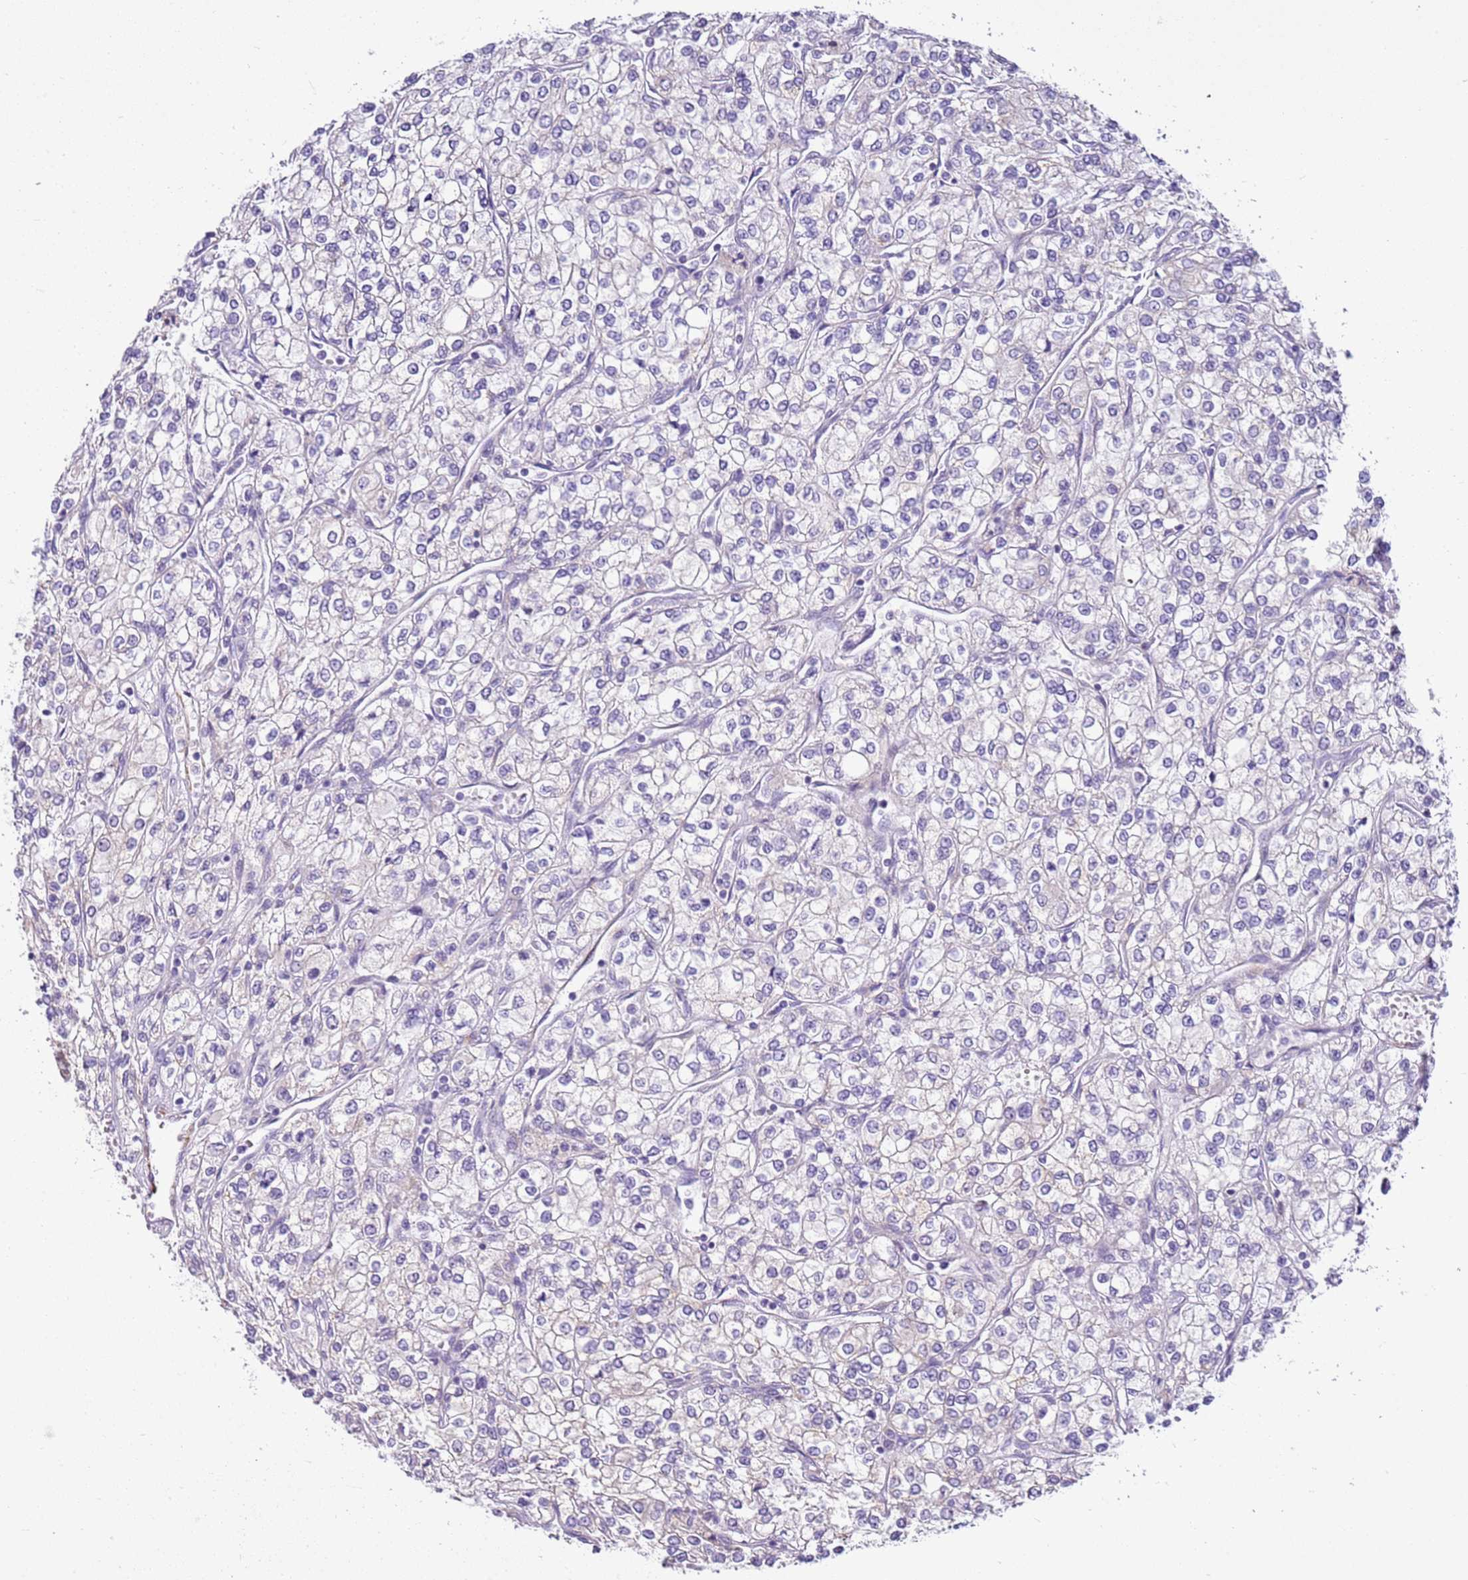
{"staining": {"intensity": "negative", "quantity": "none", "location": "none"}, "tissue": "renal cancer", "cell_type": "Tumor cells", "image_type": "cancer", "snomed": [{"axis": "morphology", "description": "Adenocarcinoma, NOS"}, {"axis": "topography", "description": "Kidney"}], "caption": "Immunohistochemistry histopathology image of neoplastic tissue: human renal cancer stained with DAB (3,3'-diaminobenzidine) shows no significant protein expression in tumor cells. The staining is performed using DAB brown chromogen with nuclei counter-stained in using hematoxylin.", "gene": "SMIM4", "patient": {"sex": "male", "age": 80}}